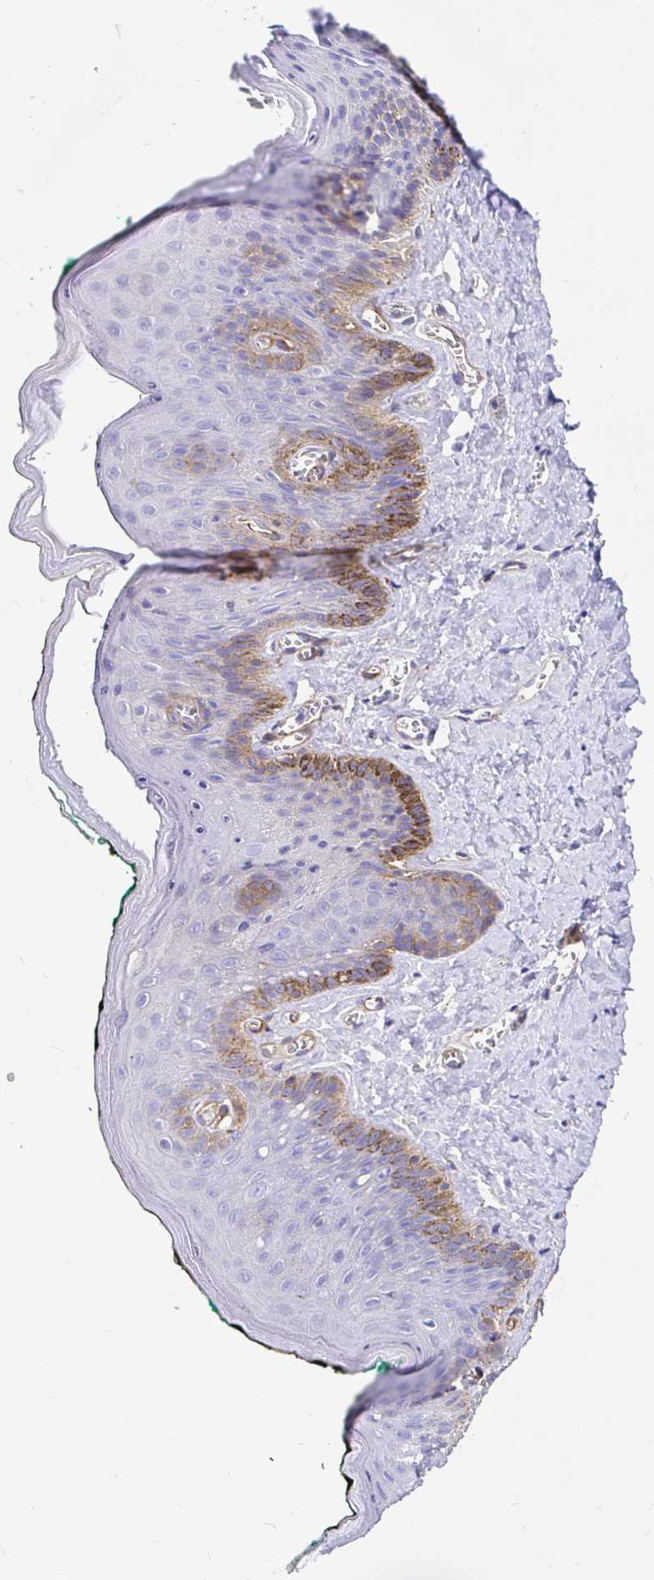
{"staining": {"intensity": "moderate", "quantity": "<25%", "location": "cytoplasmic/membranous"}, "tissue": "skin", "cell_type": "Epidermal cells", "image_type": "normal", "snomed": [{"axis": "morphology", "description": "Normal tissue, NOS"}, {"axis": "topography", "description": "Vulva"}, {"axis": "topography", "description": "Peripheral nerve tissue"}], "caption": "Moderate cytoplasmic/membranous expression for a protein is appreciated in about <25% of epidermal cells of benign skin using immunohistochemistry.", "gene": "MYO1B", "patient": {"sex": "female", "age": 66}}